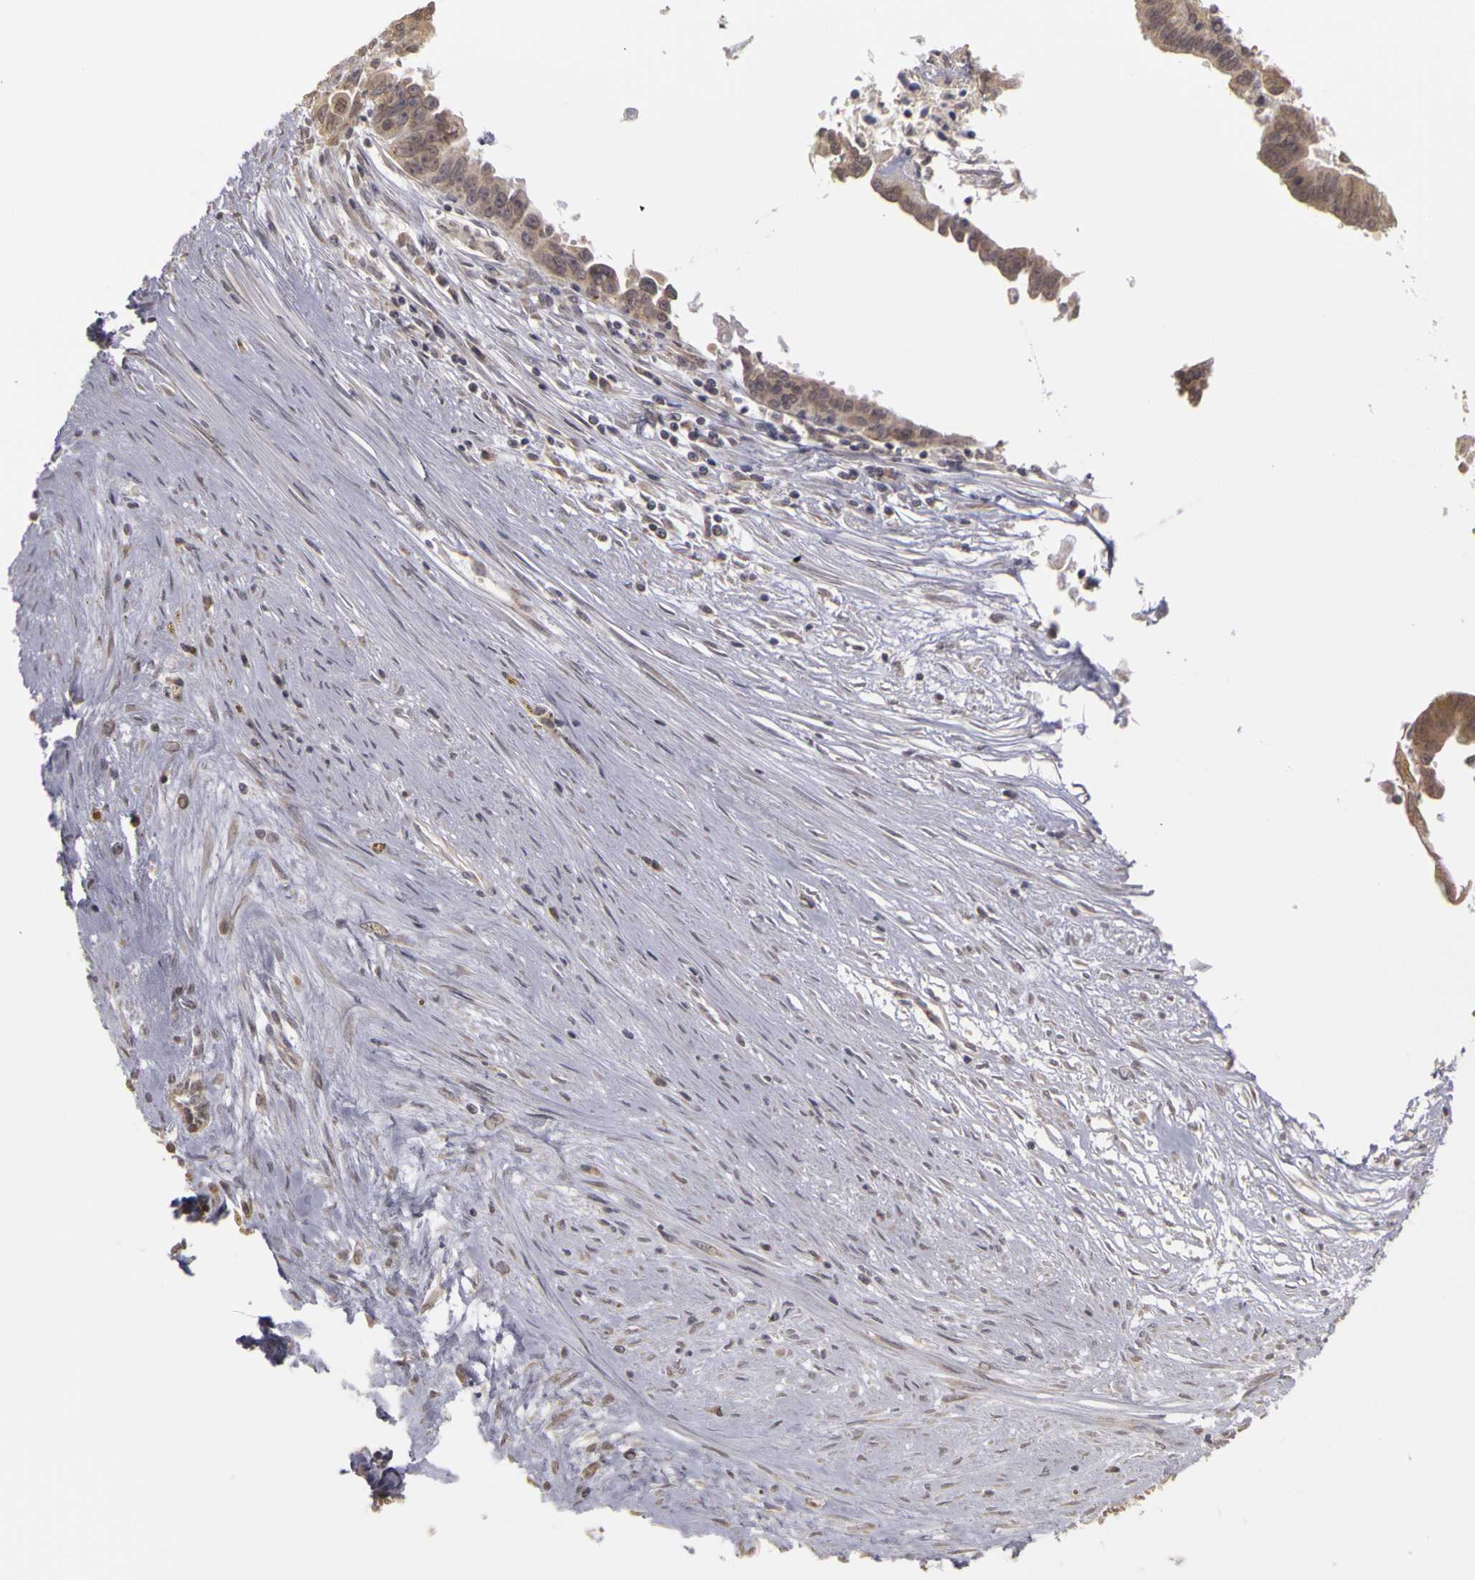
{"staining": {"intensity": "weak", "quantity": ">75%", "location": "cytoplasmic/membranous"}, "tissue": "ovarian cancer", "cell_type": "Tumor cells", "image_type": "cancer", "snomed": [{"axis": "morphology", "description": "Carcinoma, endometroid"}, {"axis": "morphology", "description": "Cystadenocarcinoma, serous, NOS"}, {"axis": "topography", "description": "Ovary"}], "caption": "About >75% of tumor cells in ovarian cancer reveal weak cytoplasmic/membranous protein expression as visualized by brown immunohistochemical staining.", "gene": "FRMD7", "patient": {"sex": "female", "age": 45}}